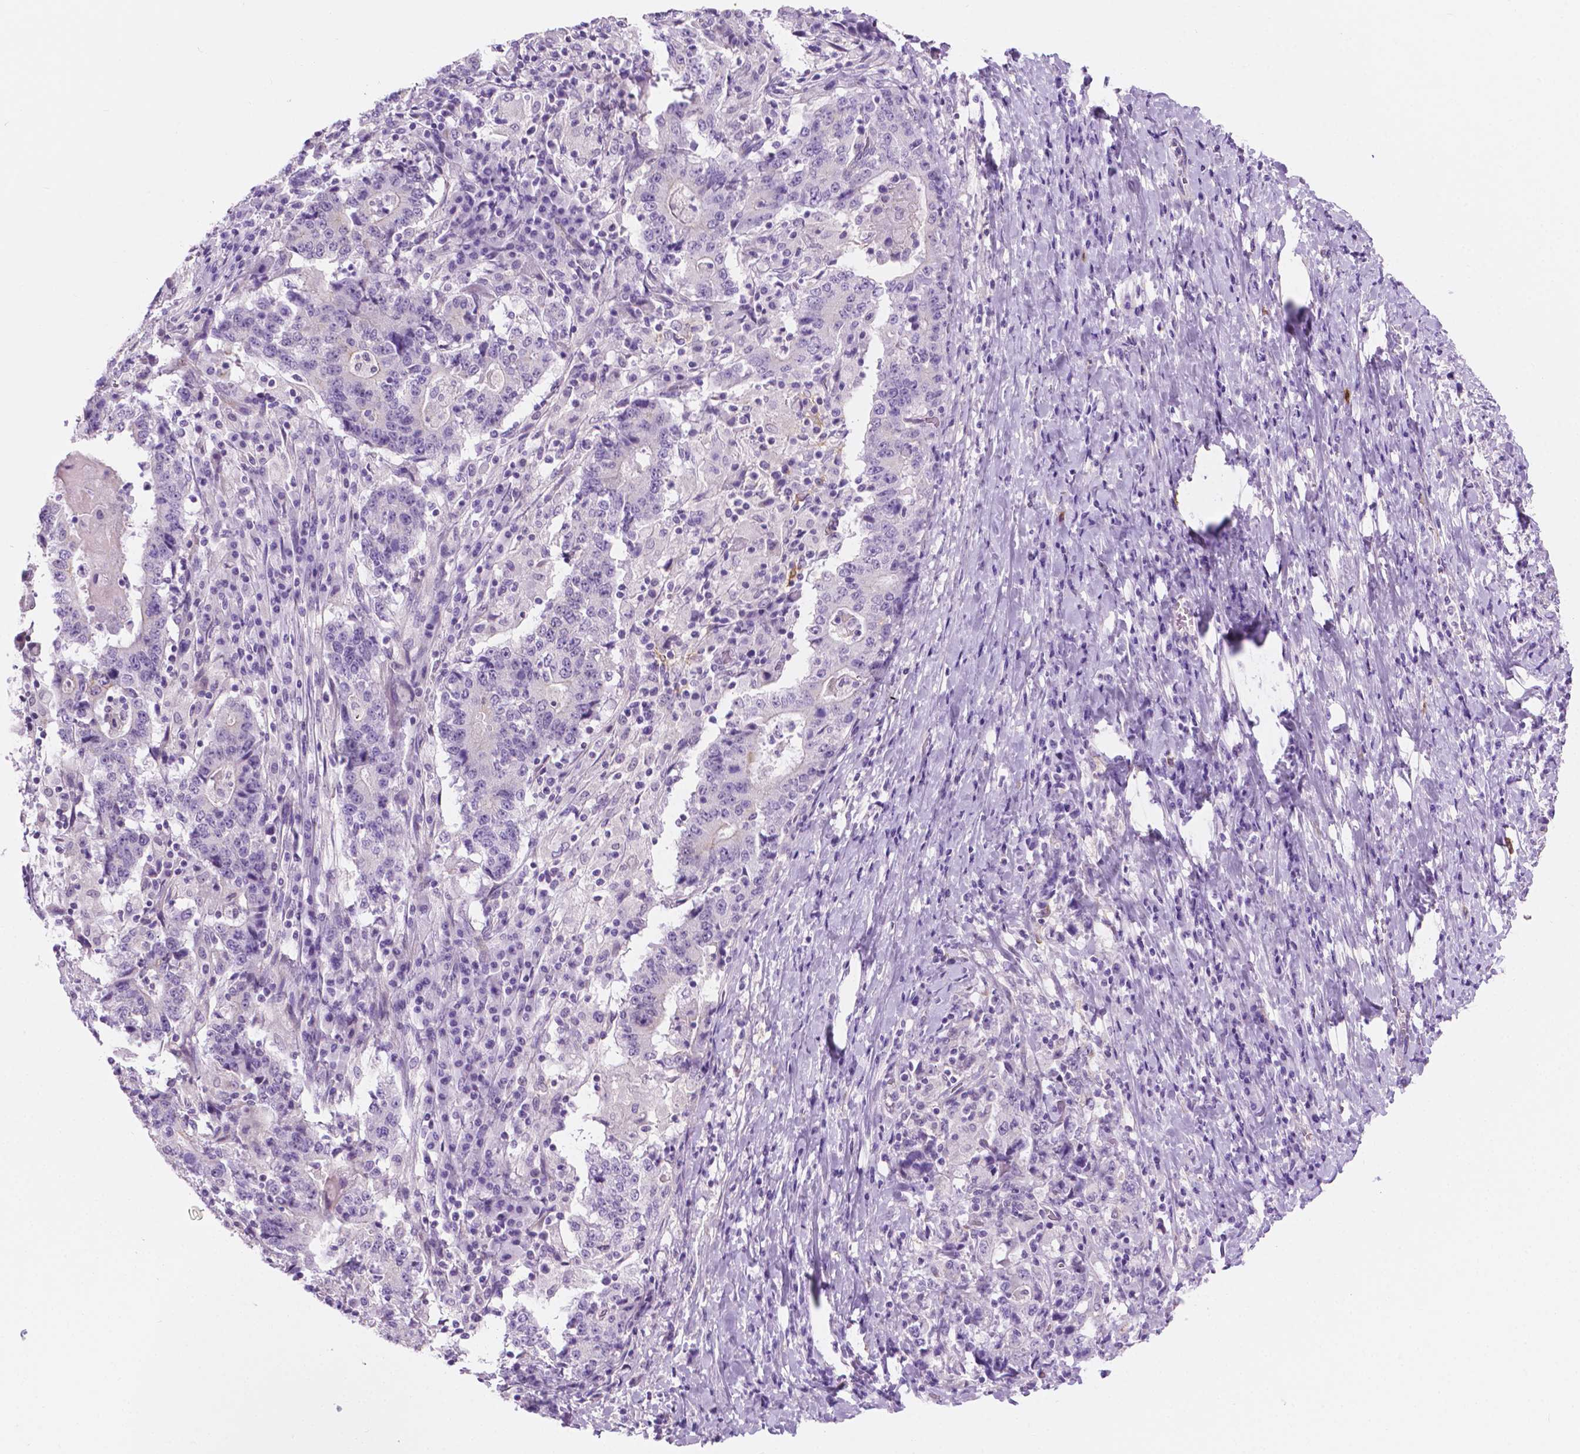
{"staining": {"intensity": "negative", "quantity": "none", "location": "none"}, "tissue": "stomach cancer", "cell_type": "Tumor cells", "image_type": "cancer", "snomed": [{"axis": "morphology", "description": "Normal tissue, NOS"}, {"axis": "morphology", "description": "Adenocarcinoma, NOS"}, {"axis": "topography", "description": "Stomach, upper"}, {"axis": "topography", "description": "Stomach"}], "caption": "This micrograph is of stomach cancer stained with IHC to label a protein in brown with the nuclei are counter-stained blue. There is no positivity in tumor cells. (DAB (3,3'-diaminobenzidine) immunohistochemistry (IHC) visualized using brightfield microscopy, high magnification).", "gene": "EPPK1", "patient": {"sex": "male", "age": 59}}